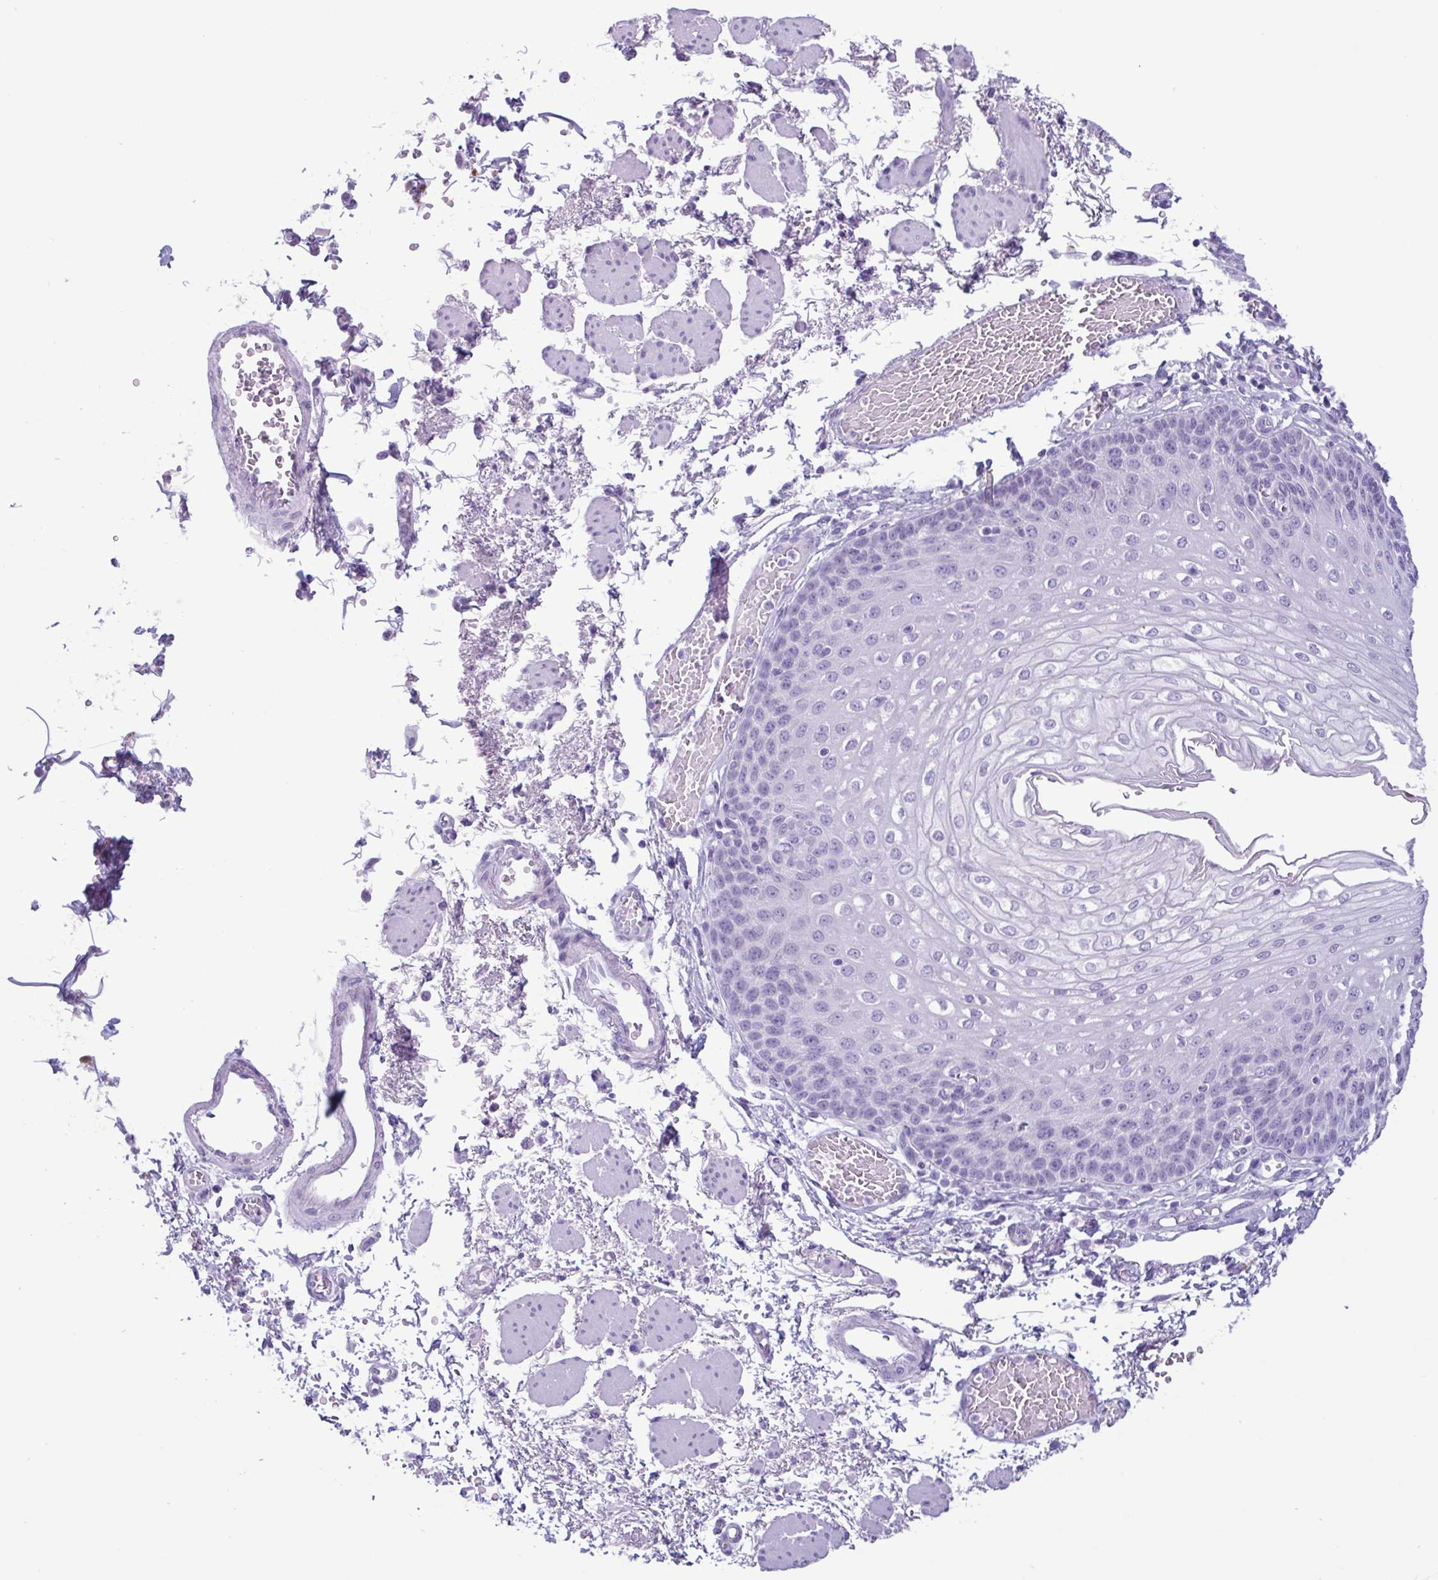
{"staining": {"intensity": "negative", "quantity": "none", "location": "none"}, "tissue": "esophagus", "cell_type": "Squamous epithelial cells", "image_type": "normal", "snomed": [{"axis": "morphology", "description": "Normal tissue, NOS"}, {"axis": "morphology", "description": "Adenocarcinoma, NOS"}, {"axis": "topography", "description": "Esophagus"}], "caption": "The immunohistochemistry (IHC) histopathology image has no significant staining in squamous epithelial cells of esophagus. (Brightfield microscopy of DAB immunohistochemistry (IHC) at high magnification).", "gene": "LTF", "patient": {"sex": "male", "age": 81}}